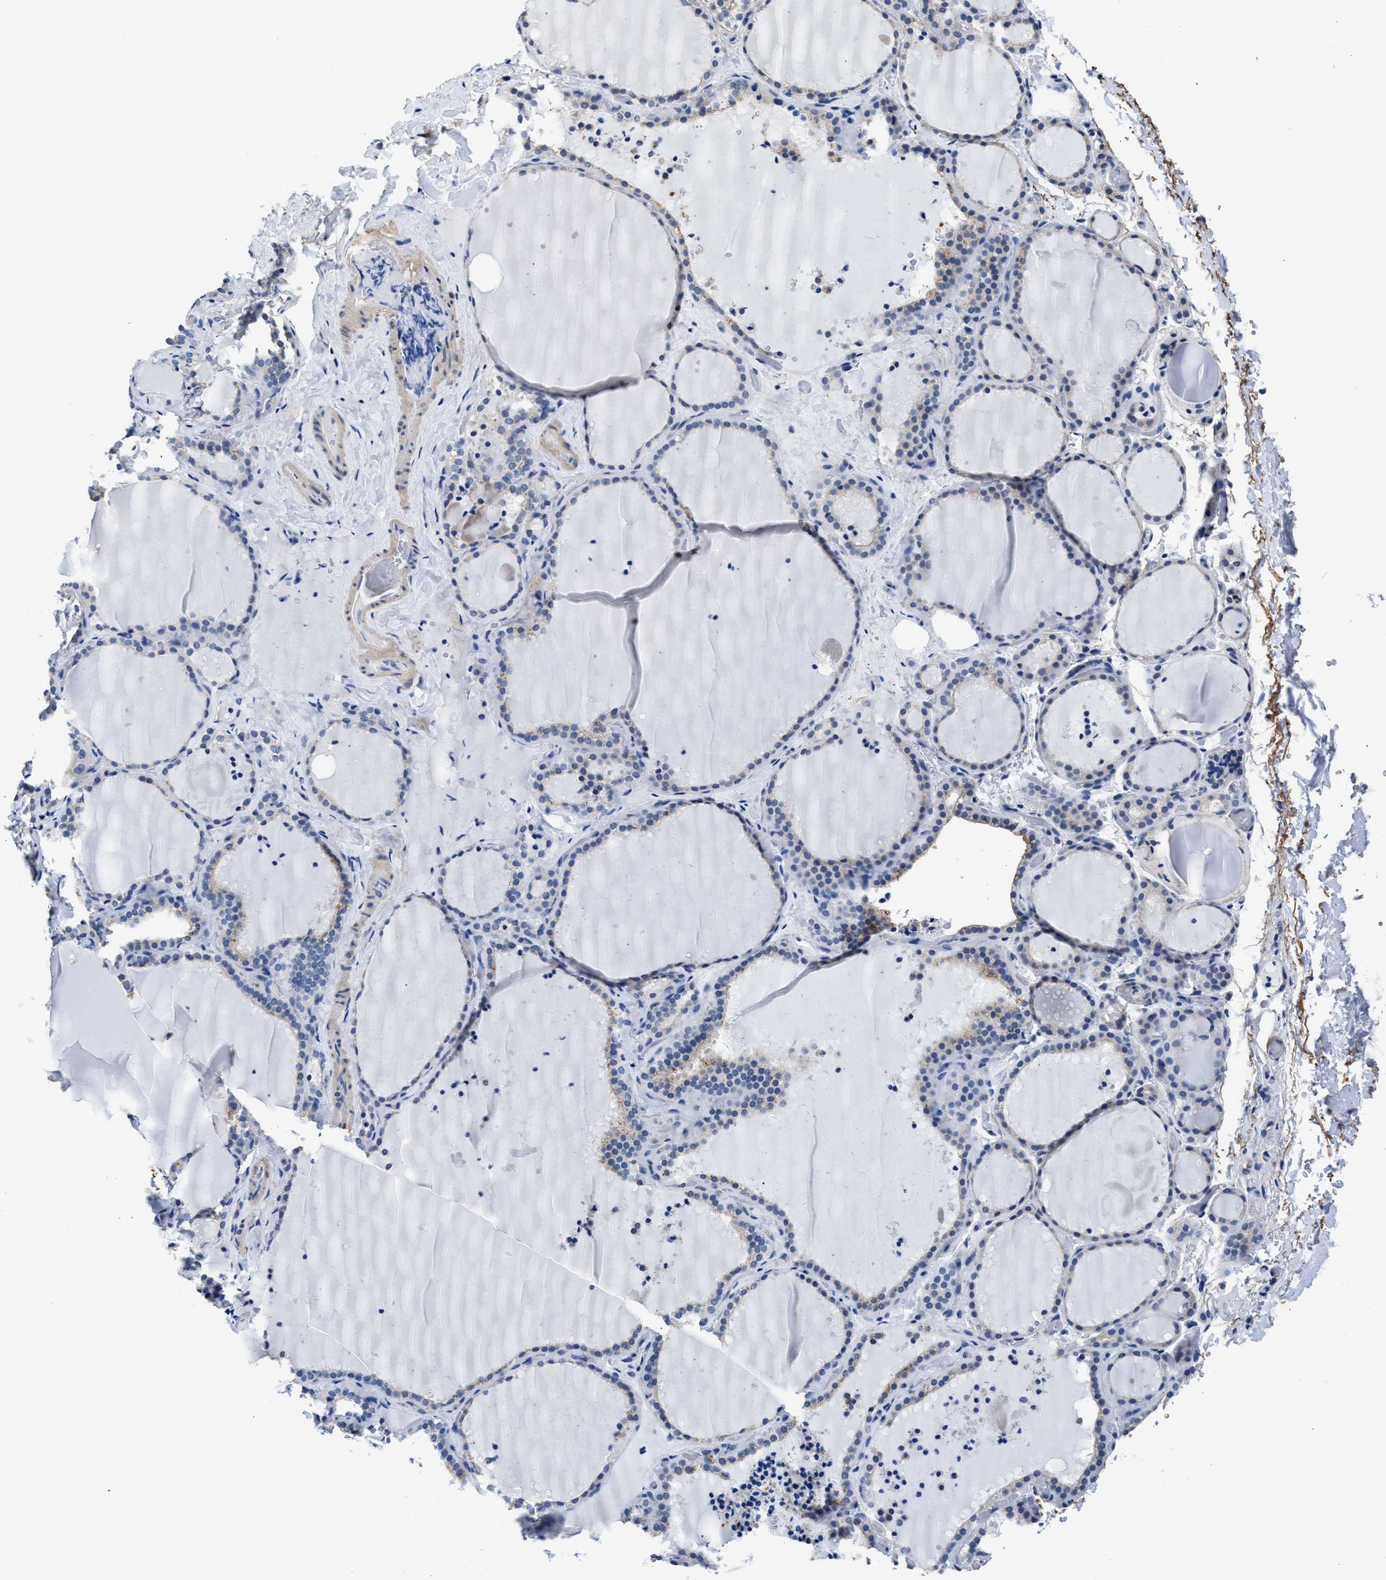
{"staining": {"intensity": "weak", "quantity": "<25%", "location": "cytoplasmic/membranous"}, "tissue": "thyroid gland", "cell_type": "Glandular cells", "image_type": "normal", "snomed": [{"axis": "morphology", "description": "Normal tissue, NOS"}, {"axis": "topography", "description": "Thyroid gland"}], "caption": "High power microscopy photomicrograph of an immunohistochemistry image of benign thyroid gland, revealing no significant positivity in glandular cells. The staining was performed using DAB (3,3'-diaminobenzidine) to visualize the protein expression in brown, while the nuclei were stained in blue with hematoxylin (Magnification: 20x).", "gene": "MYH3", "patient": {"sex": "female", "age": 22}}